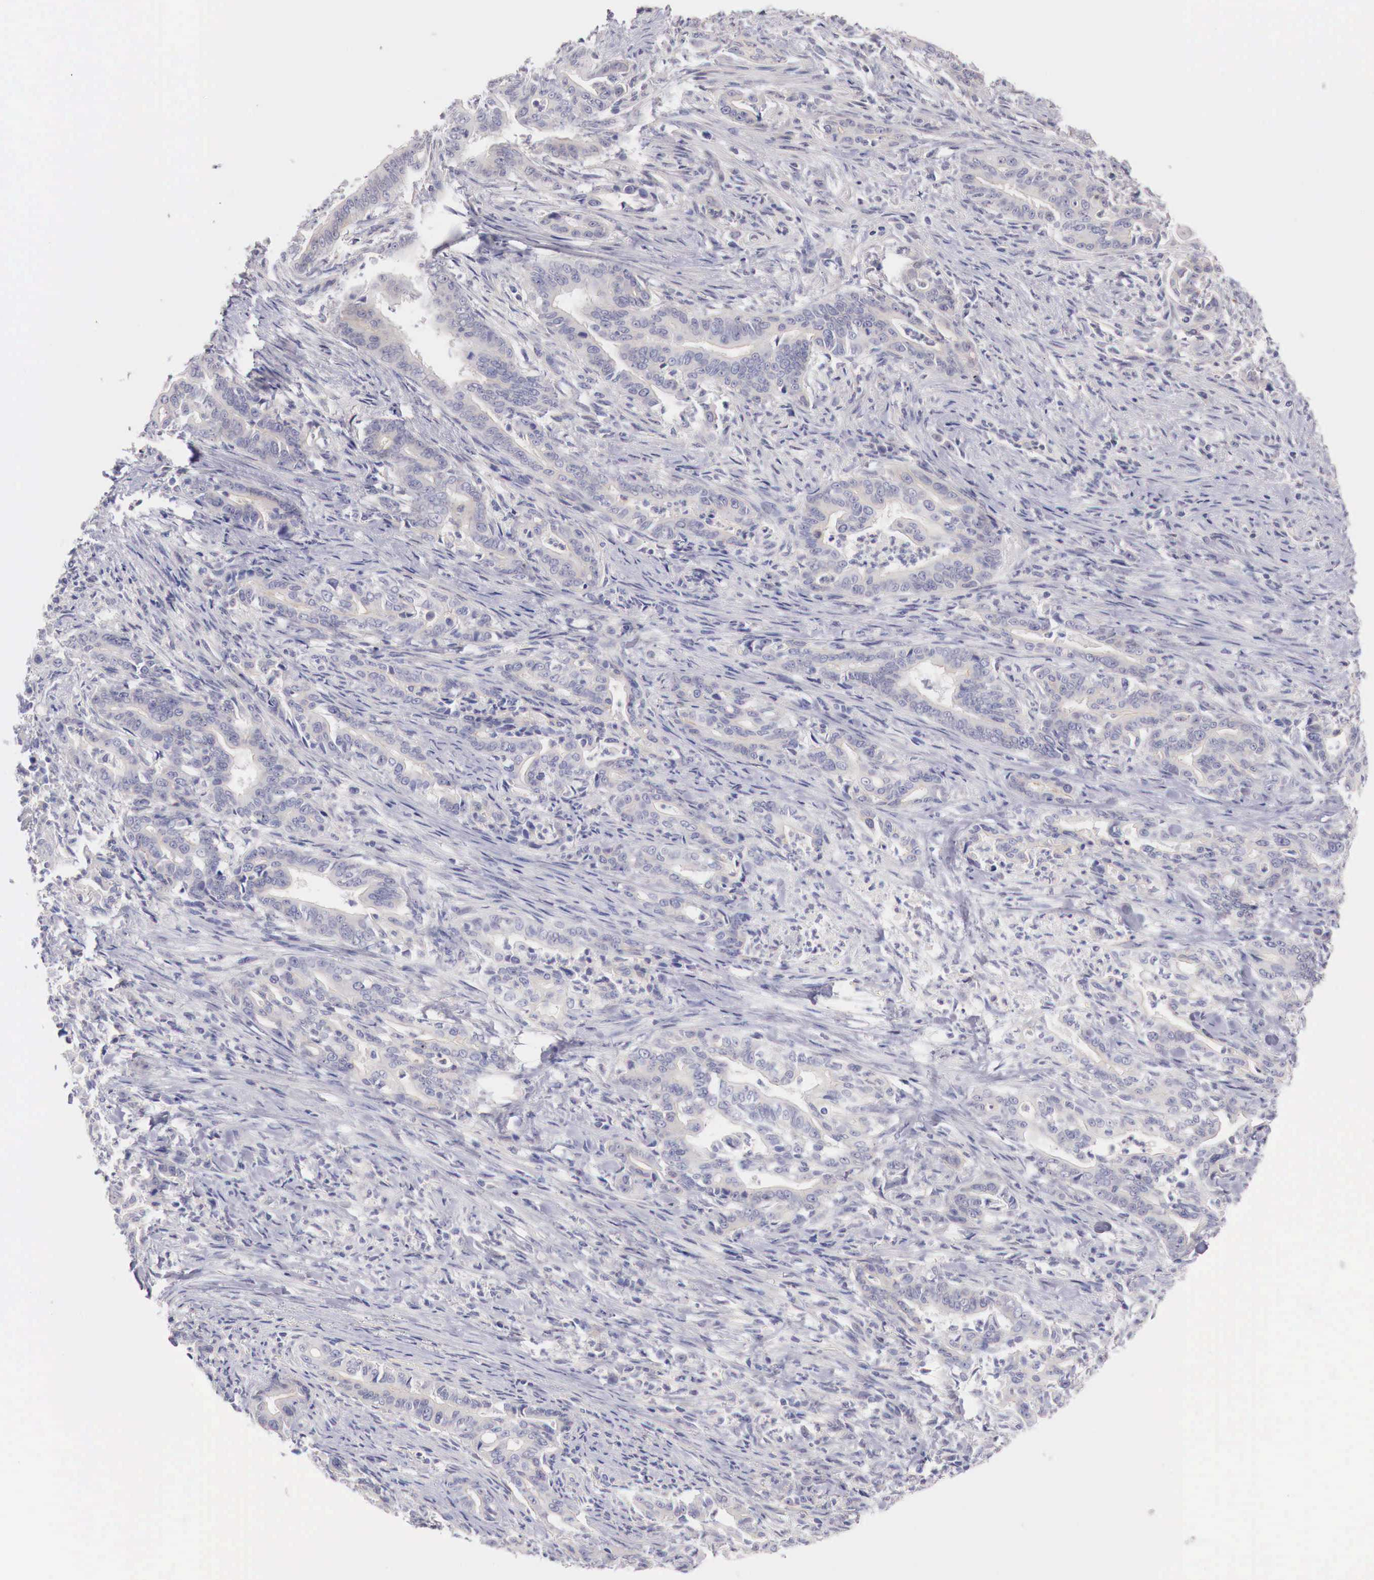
{"staining": {"intensity": "negative", "quantity": "none", "location": "none"}, "tissue": "stomach cancer", "cell_type": "Tumor cells", "image_type": "cancer", "snomed": [{"axis": "morphology", "description": "Adenocarcinoma, NOS"}, {"axis": "topography", "description": "Stomach"}], "caption": "Protein analysis of stomach cancer (adenocarcinoma) demonstrates no significant positivity in tumor cells. Nuclei are stained in blue.", "gene": "TRIM13", "patient": {"sex": "female", "age": 76}}